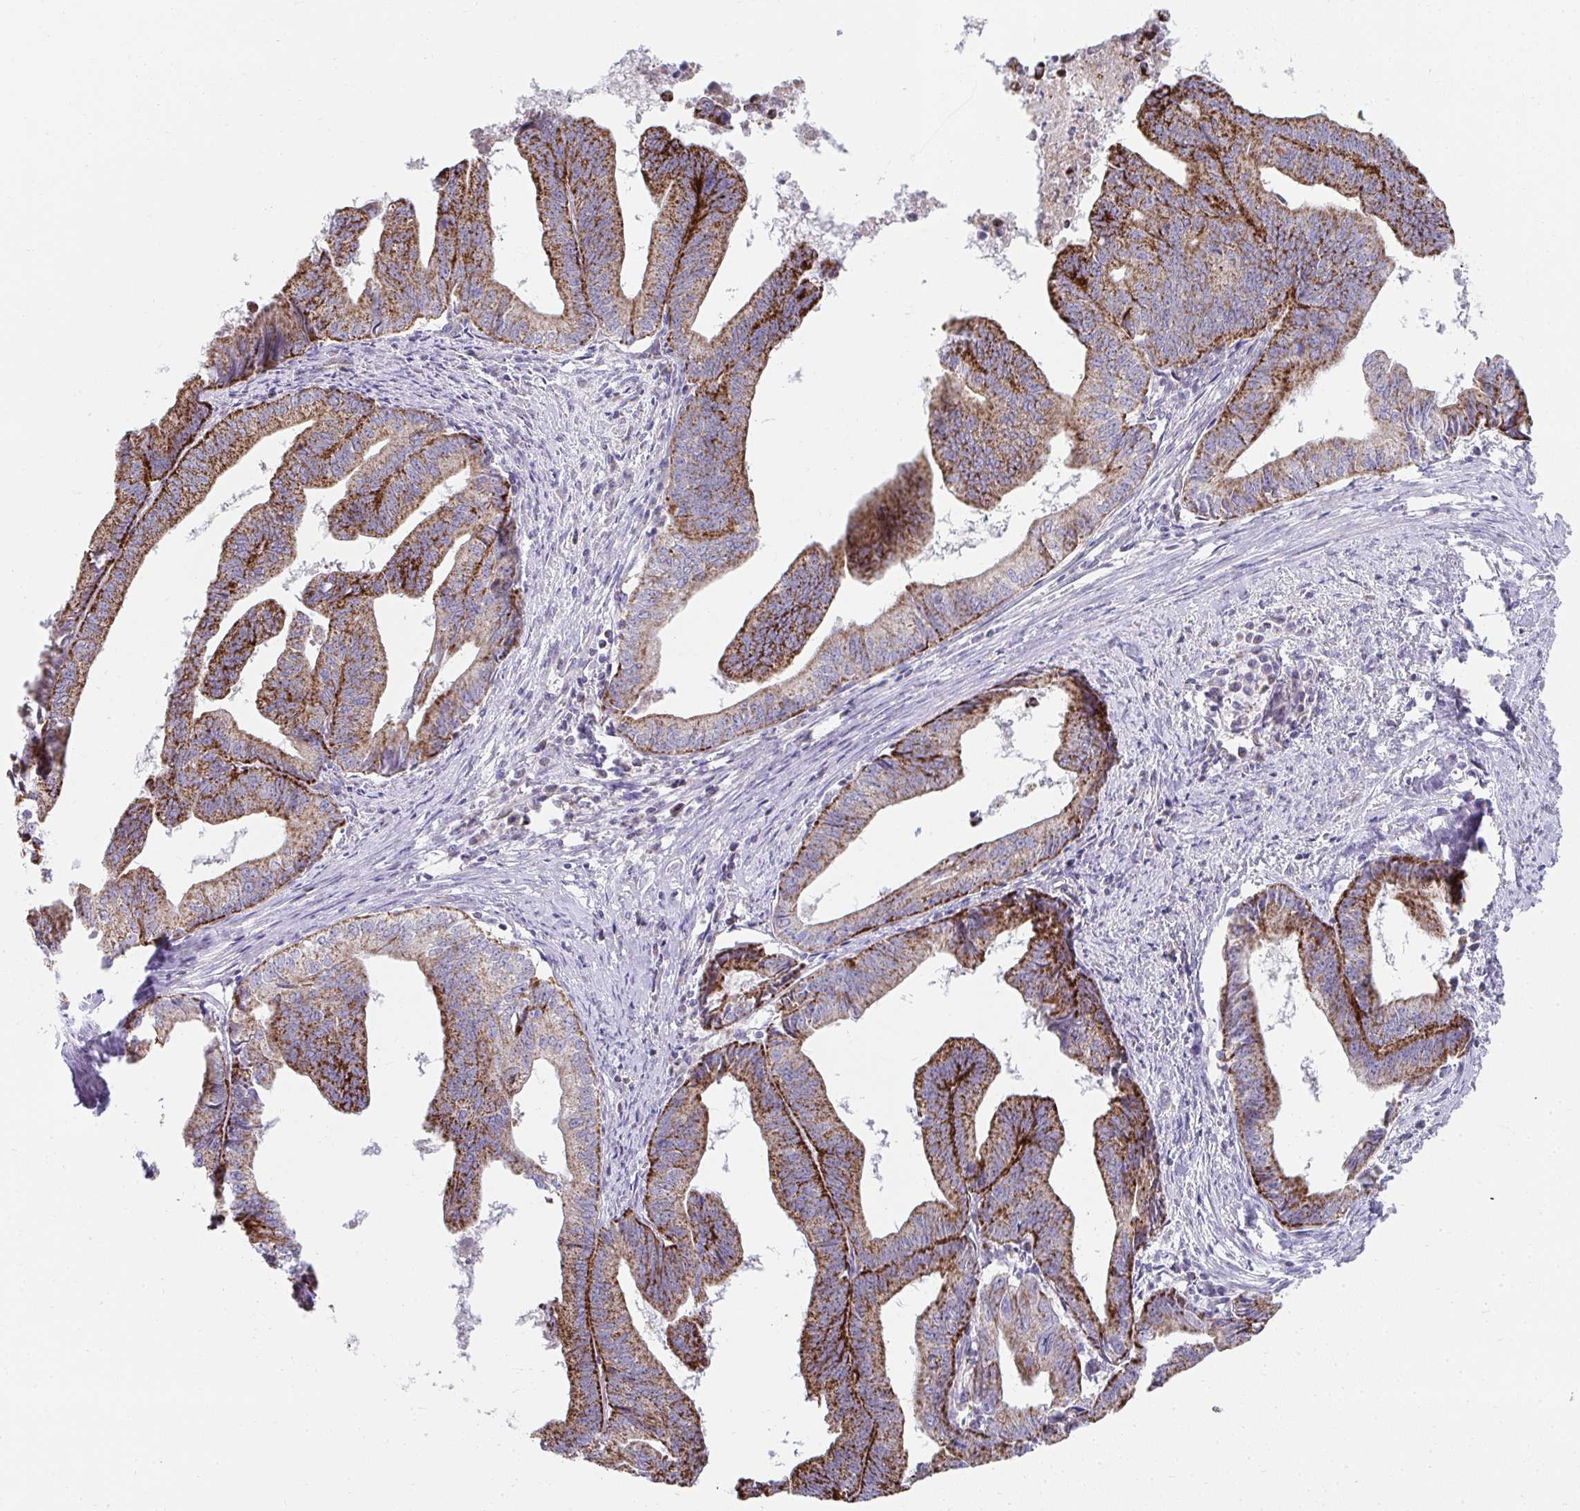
{"staining": {"intensity": "strong", "quantity": ">75%", "location": "cytoplasmic/membranous"}, "tissue": "endometrial cancer", "cell_type": "Tumor cells", "image_type": "cancer", "snomed": [{"axis": "morphology", "description": "Adenocarcinoma, NOS"}, {"axis": "topography", "description": "Endometrium"}], "caption": "Tumor cells reveal high levels of strong cytoplasmic/membranous positivity in approximately >75% of cells in endometrial cancer (adenocarcinoma).", "gene": "PRRG3", "patient": {"sex": "female", "age": 65}}